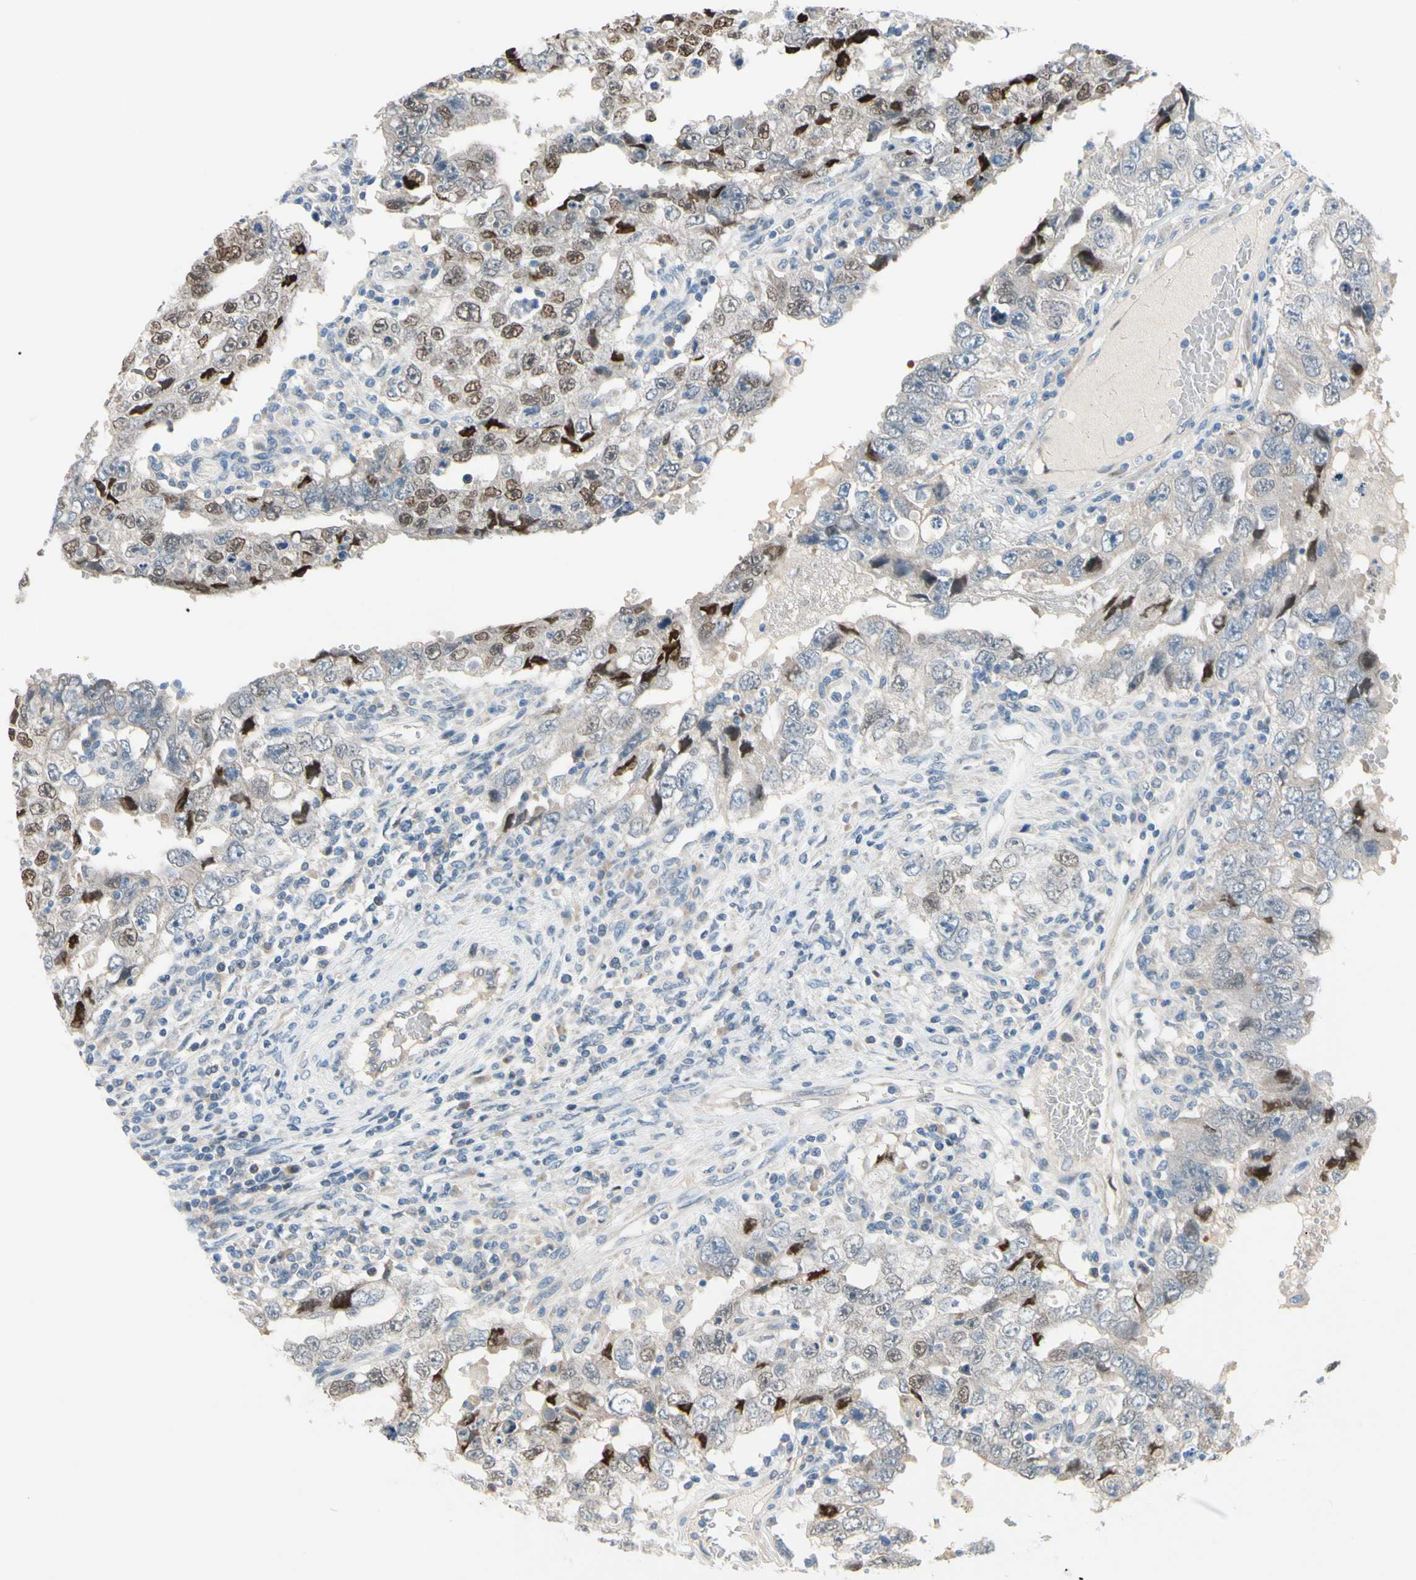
{"staining": {"intensity": "strong", "quantity": "<25%", "location": "cytoplasmic/membranous,nuclear"}, "tissue": "testis cancer", "cell_type": "Tumor cells", "image_type": "cancer", "snomed": [{"axis": "morphology", "description": "Carcinoma, Embryonal, NOS"}, {"axis": "topography", "description": "Testis"}], "caption": "A brown stain highlights strong cytoplasmic/membranous and nuclear positivity of a protein in human embryonal carcinoma (testis) tumor cells. The staining is performed using DAB (3,3'-diaminobenzidine) brown chromogen to label protein expression. The nuclei are counter-stained blue using hematoxylin.", "gene": "CFAP36", "patient": {"sex": "male", "age": 26}}